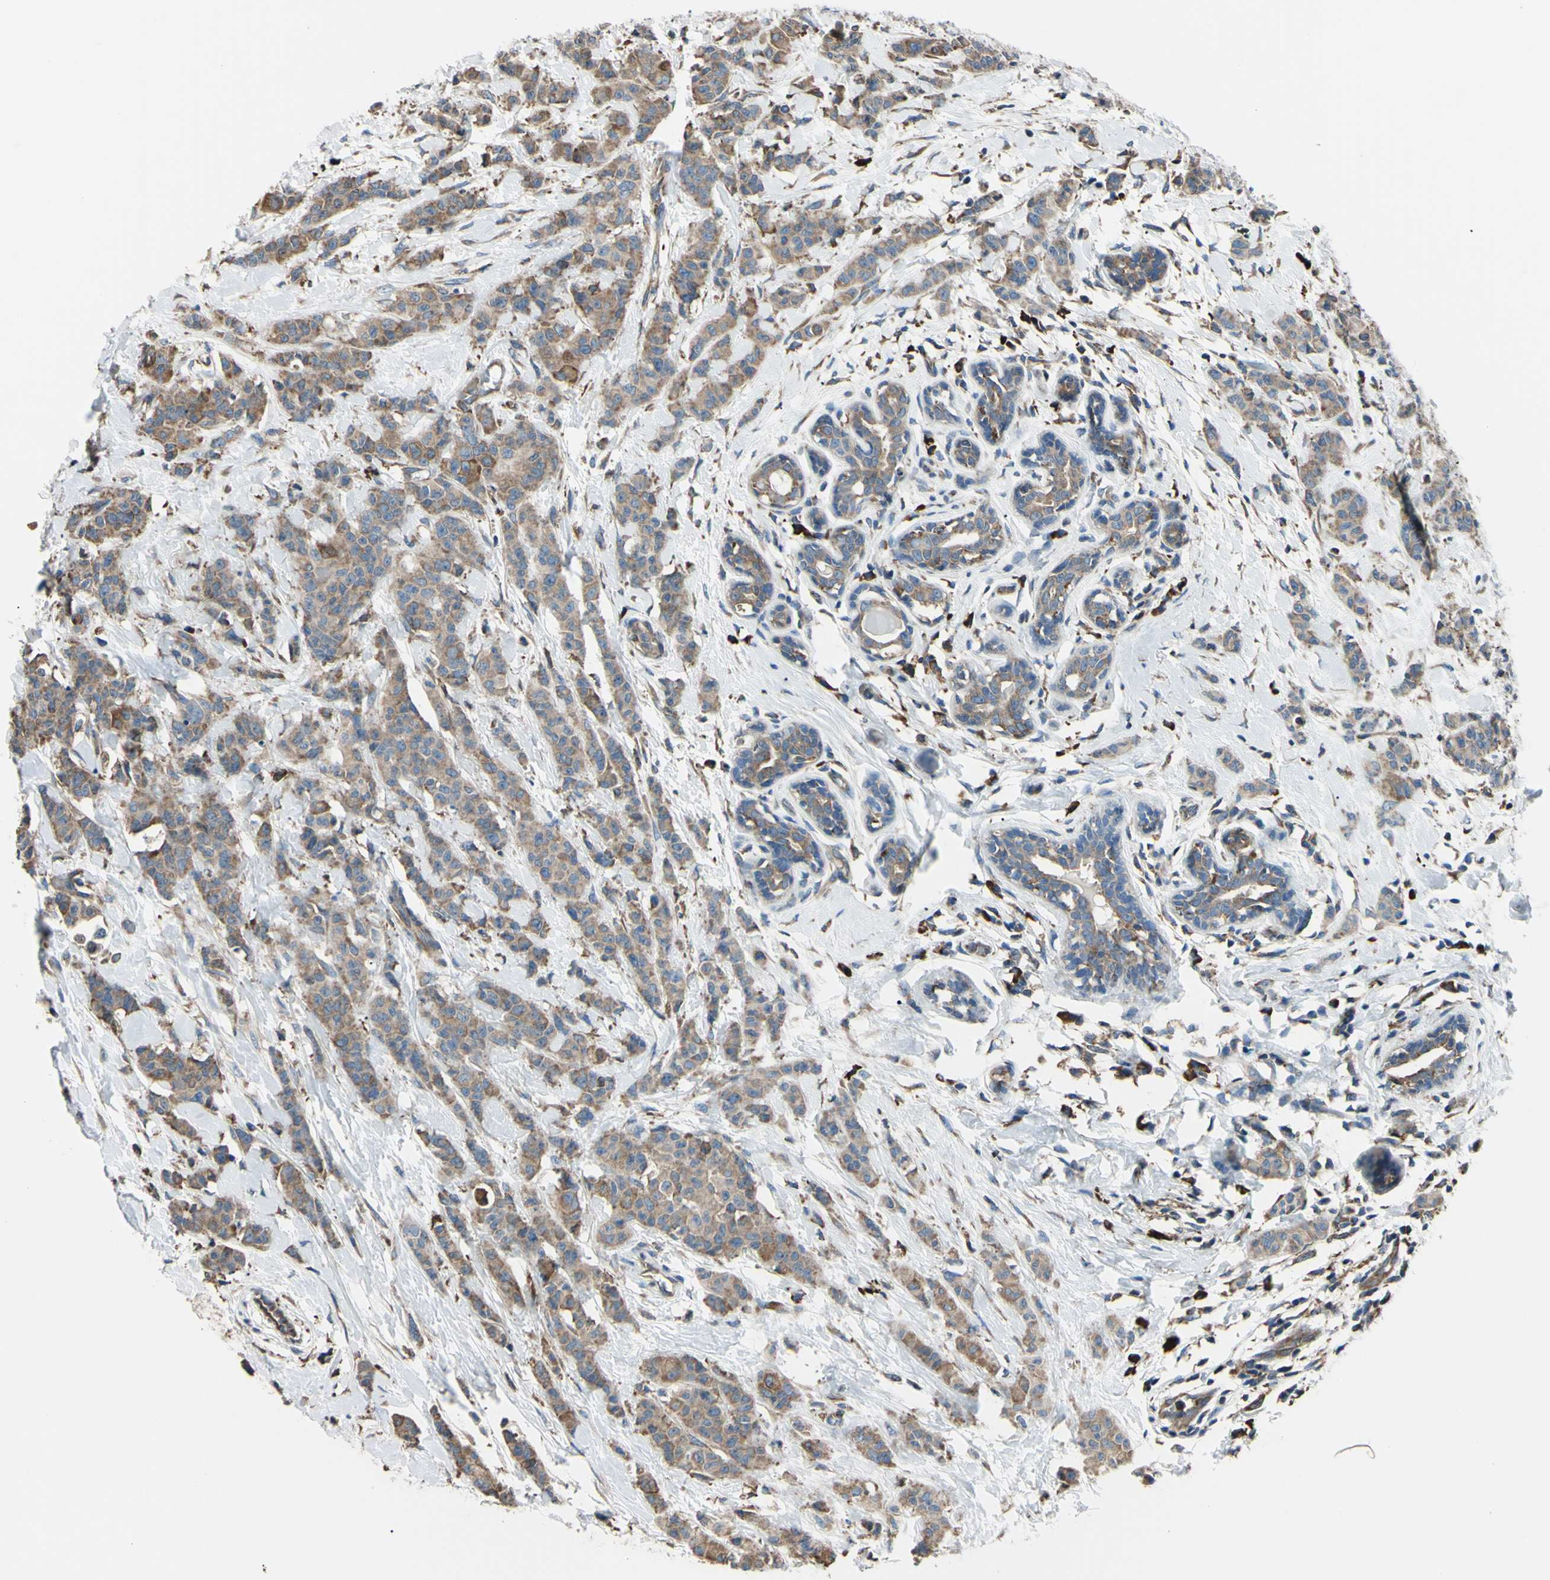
{"staining": {"intensity": "moderate", "quantity": ">75%", "location": "cytoplasmic/membranous"}, "tissue": "breast cancer", "cell_type": "Tumor cells", "image_type": "cancer", "snomed": [{"axis": "morphology", "description": "Normal tissue, NOS"}, {"axis": "morphology", "description": "Duct carcinoma"}, {"axis": "topography", "description": "Breast"}], "caption": "Tumor cells reveal moderate cytoplasmic/membranous expression in approximately >75% of cells in breast cancer. (brown staining indicates protein expression, while blue staining denotes nuclei).", "gene": "BMF", "patient": {"sex": "female", "age": 40}}